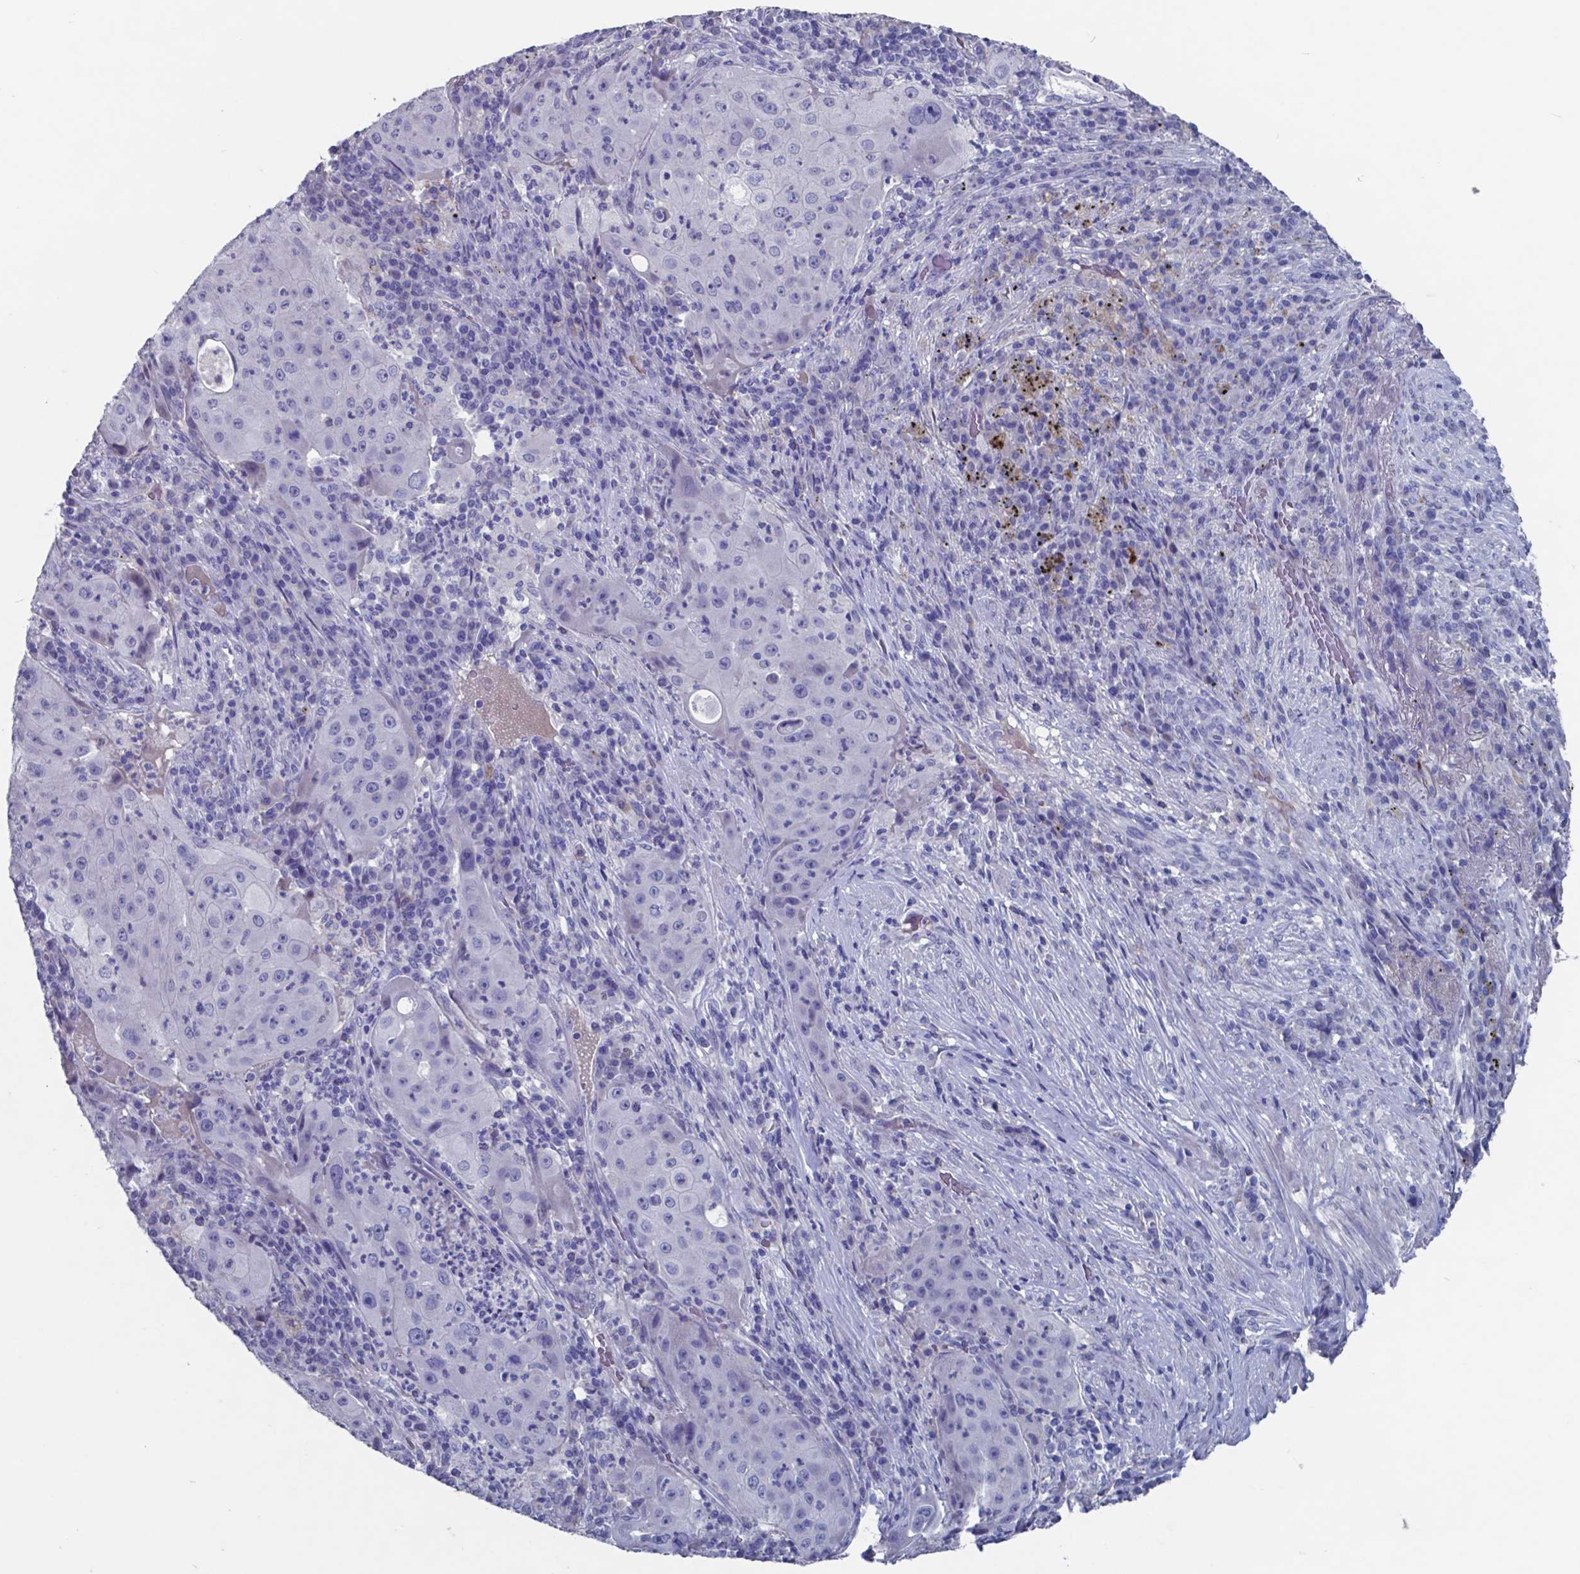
{"staining": {"intensity": "negative", "quantity": "none", "location": "none"}, "tissue": "lung cancer", "cell_type": "Tumor cells", "image_type": "cancer", "snomed": [{"axis": "morphology", "description": "Squamous cell carcinoma, NOS"}, {"axis": "topography", "description": "Lung"}], "caption": "Photomicrograph shows no protein expression in tumor cells of lung cancer (squamous cell carcinoma) tissue.", "gene": "TTR", "patient": {"sex": "female", "age": 59}}